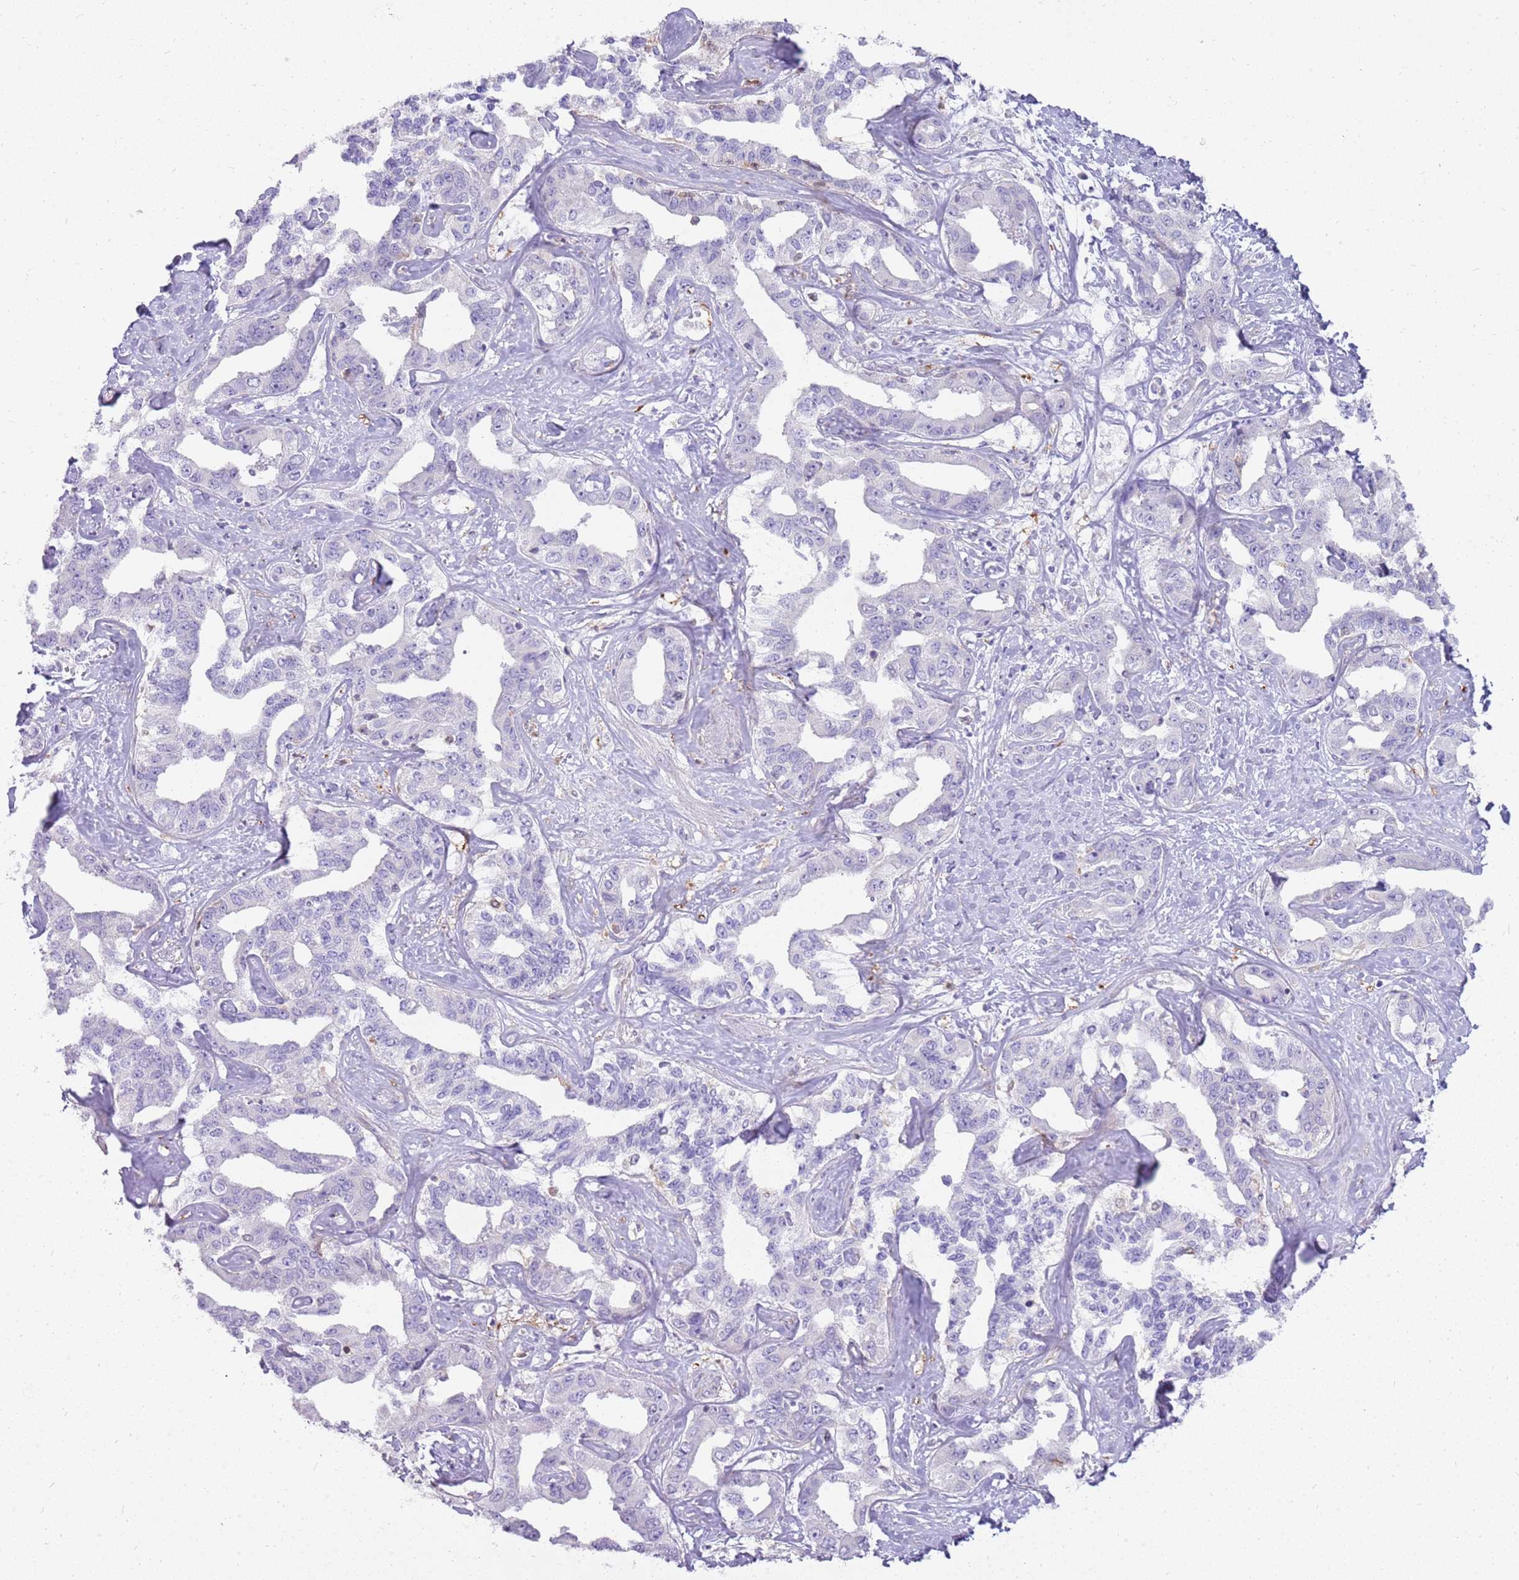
{"staining": {"intensity": "negative", "quantity": "none", "location": "none"}, "tissue": "liver cancer", "cell_type": "Tumor cells", "image_type": "cancer", "snomed": [{"axis": "morphology", "description": "Cholangiocarcinoma"}, {"axis": "topography", "description": "Liver"}], "caption": "IHC photomicrograph of neoplastic tissue: human liver cholangiocarcinoma stained with DAB (3,3'-diaminobenzidine) reveals no significant protein positivity in tumor cells. Nuclei are stained in blue.", "gene": "DIPK1C", "patient": {"sex": "male", "age": 59}}